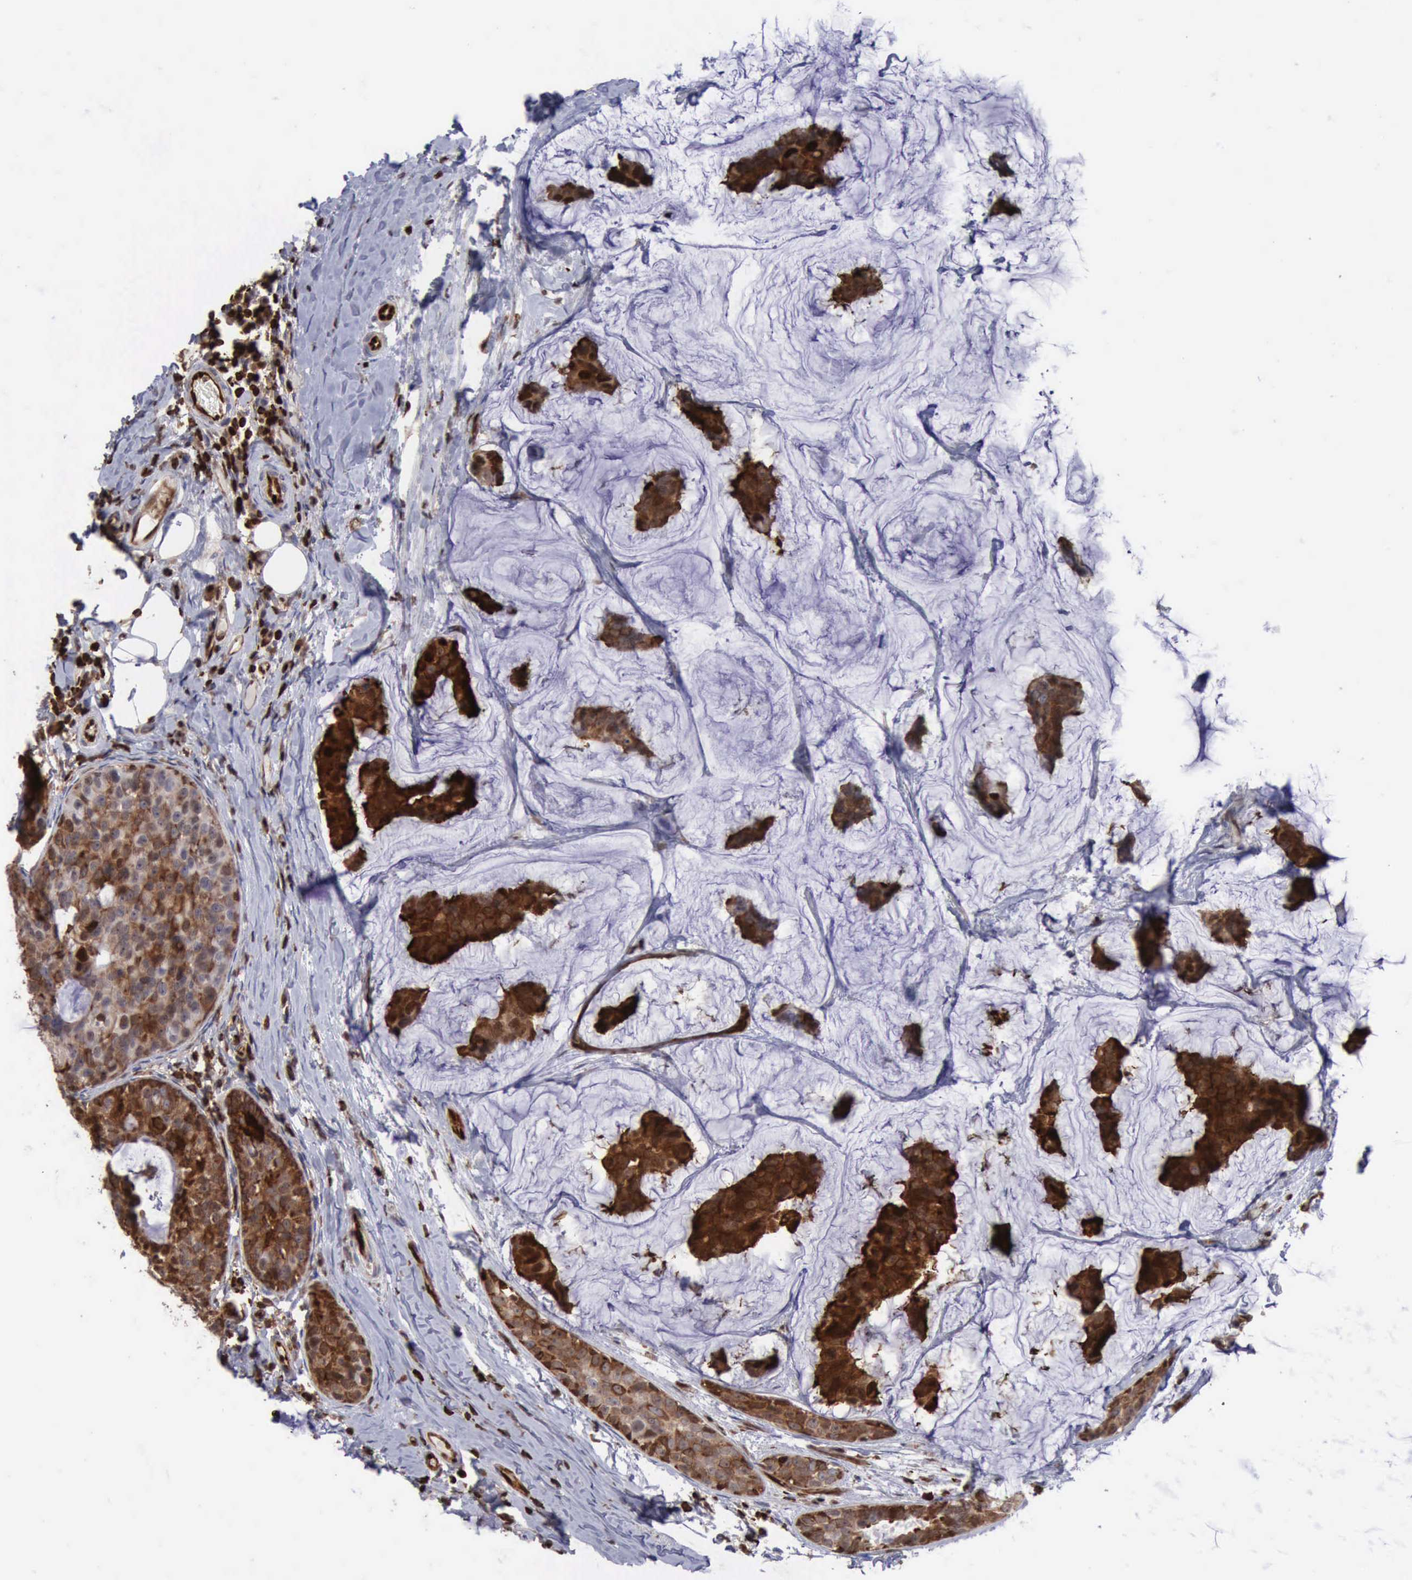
{"staining": {"intensity": "strong", "quantity": ">75%", "location": "cytoplasmic/membranous,nuclear"}, "tissue": "breast cancer", "cell_type": "Tumor cells", "image_type": "cancer", "snomed": [{"axis": "morphology", "description": "Normal tissue, NOS"}, {"axis": "morphology", "description": "Duct carcinoma"}, {"axis": "topography", "description": "Breast"}], "caption": "Immunohistochemical staining of breast cancer (intraductal carcinoma) demonstrates high levels of strong cytoplasmic/membranous and nuclear expression in about >75% of tumor cells. The protein of interest is shown in brown color, while the nuclei are stained blue.", "gene": "PDCD4", "patient": {"sex": "female", "age": 50}}